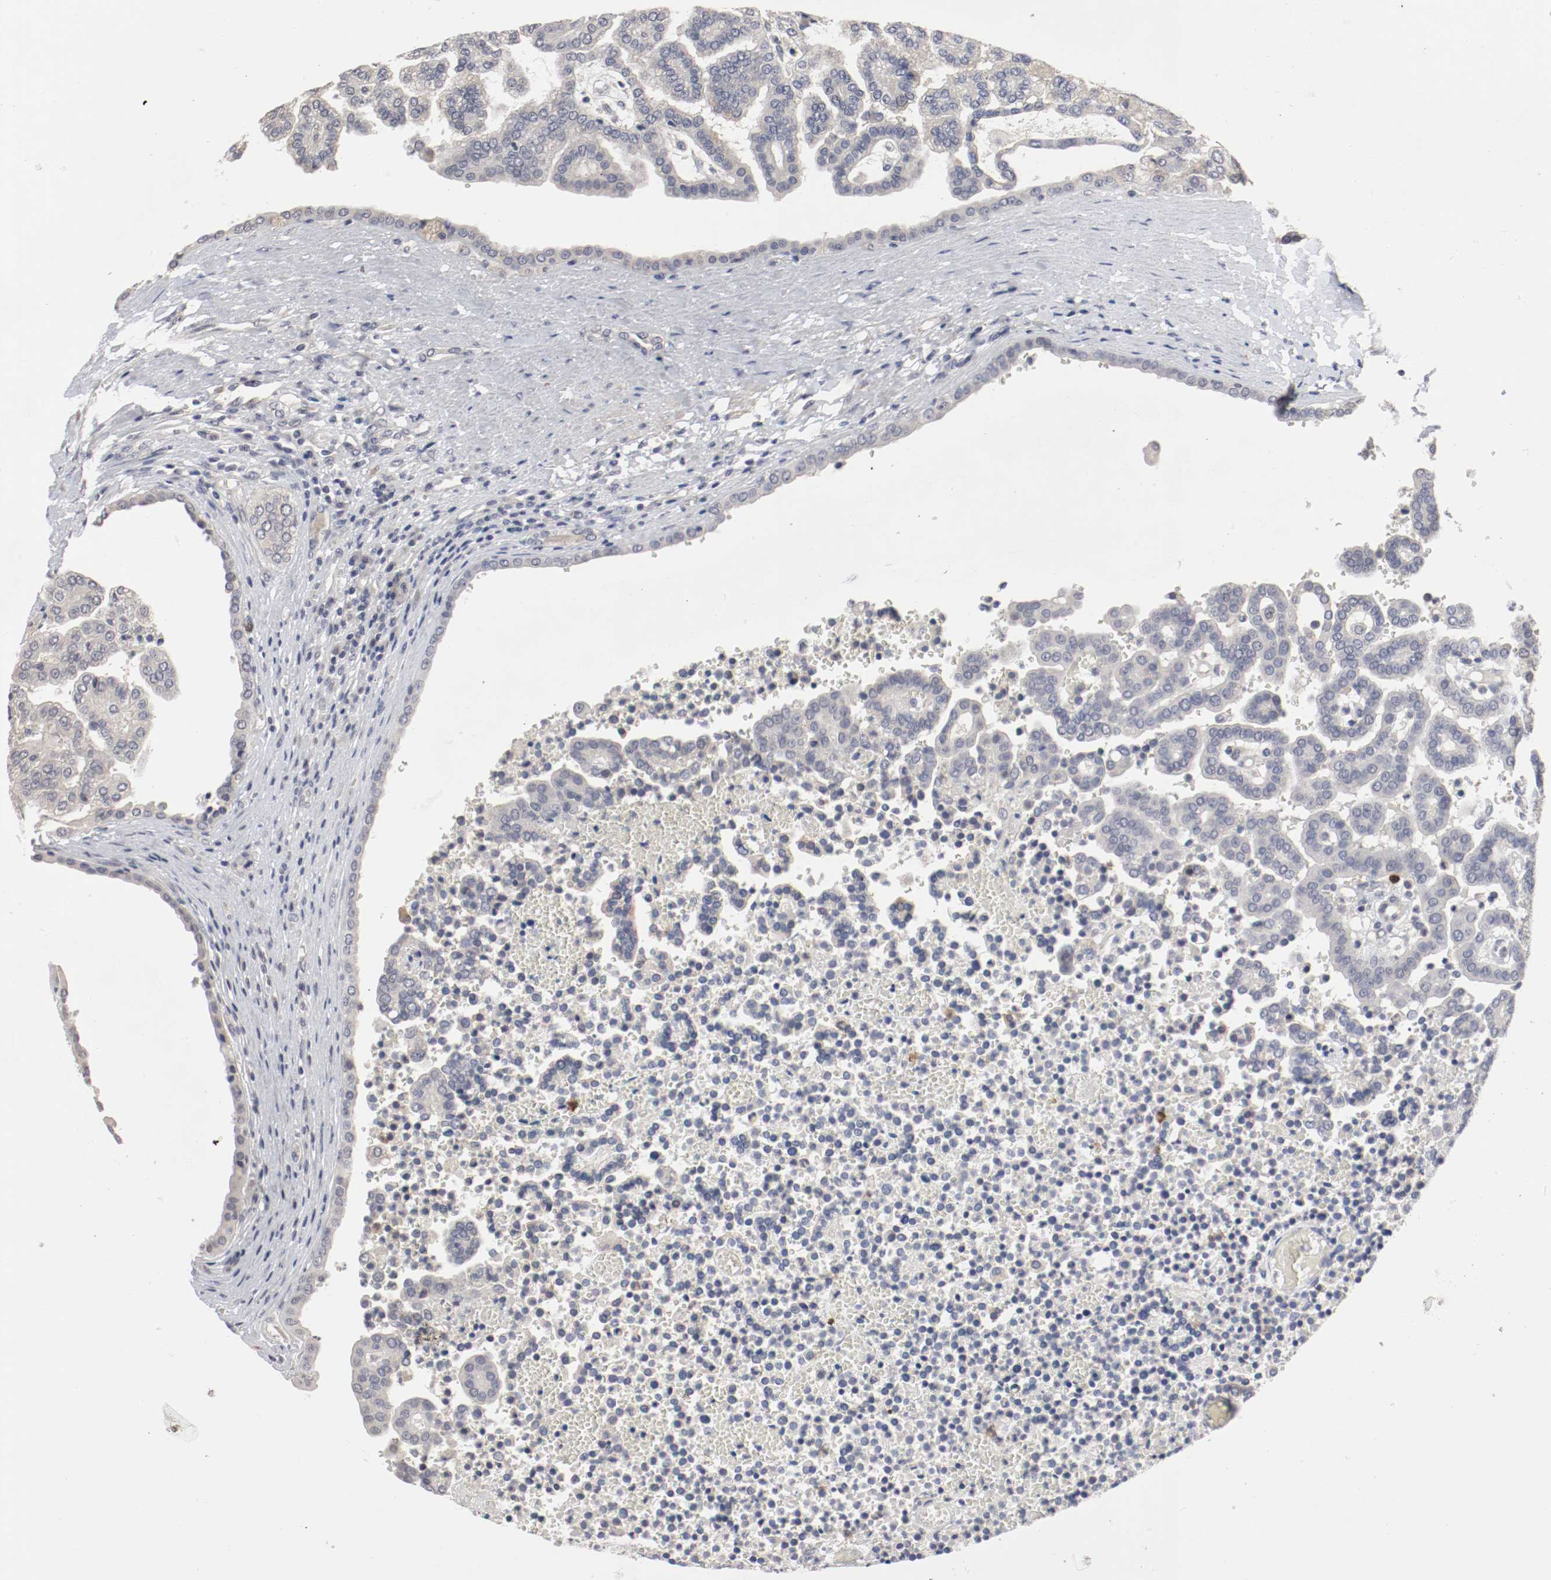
{"staining": {"intensity": "negative", "quantity": "none", "location": "none"}, "tissue": "renal cancer", "cell_type": "Tumor cells", "image_type": "cancer", "snomed": [{"axis": "morphology", "description": "Adenocarcinoma, NOS"}, {"axis": "topography", "description": "Kidney"}], "caption": "An immunohistochemistry (IHC) photomicrograph of renal adenocarcinoma is shown. There is no staining in tumor cells of renal adenocarcinoma. Brightfield microscopy of immunohistochemistry stained with DAB (brown) and hematoxylin (blue), captured at high magnification.", "gene": "CEBPE", "patient": {"sex": "male", "age": 61}}